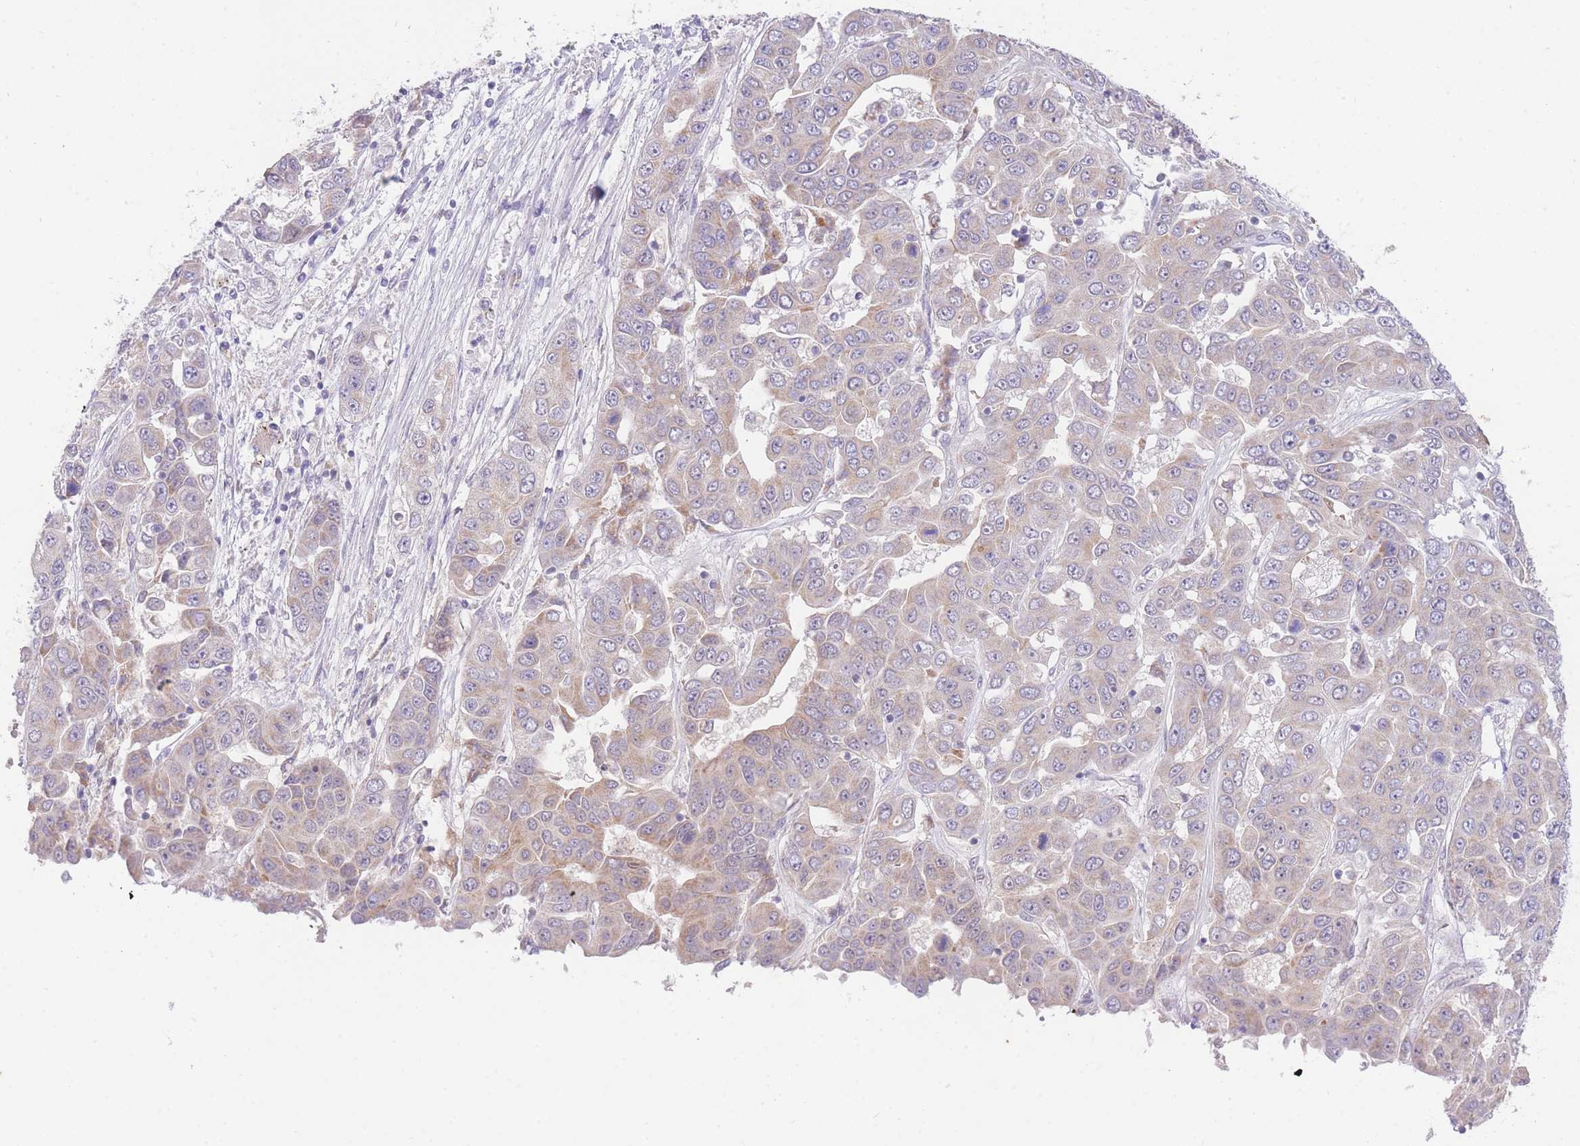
{"staining": {"intensity": "weak", "quantity": "25%-75%", "location": "cytoplasmic/membranous"}, "tissue": "liver cancer", "cell_type": "Tumor cells", "image_type": "cancer", "snomed": [{"axis": "morphology", "description": "Cholangiocarcinoma"}, {"axis": "topography", "description": "Liver"}], "caption": "The photomicrograph exhibits staining of cholangiocarcinoma (liver), revealing weak cytoplasmic/membranous protein expression (brown color) within tumor cells.", "gene": "UBXN7", "patient": {"sex": "female", "age": 52}}